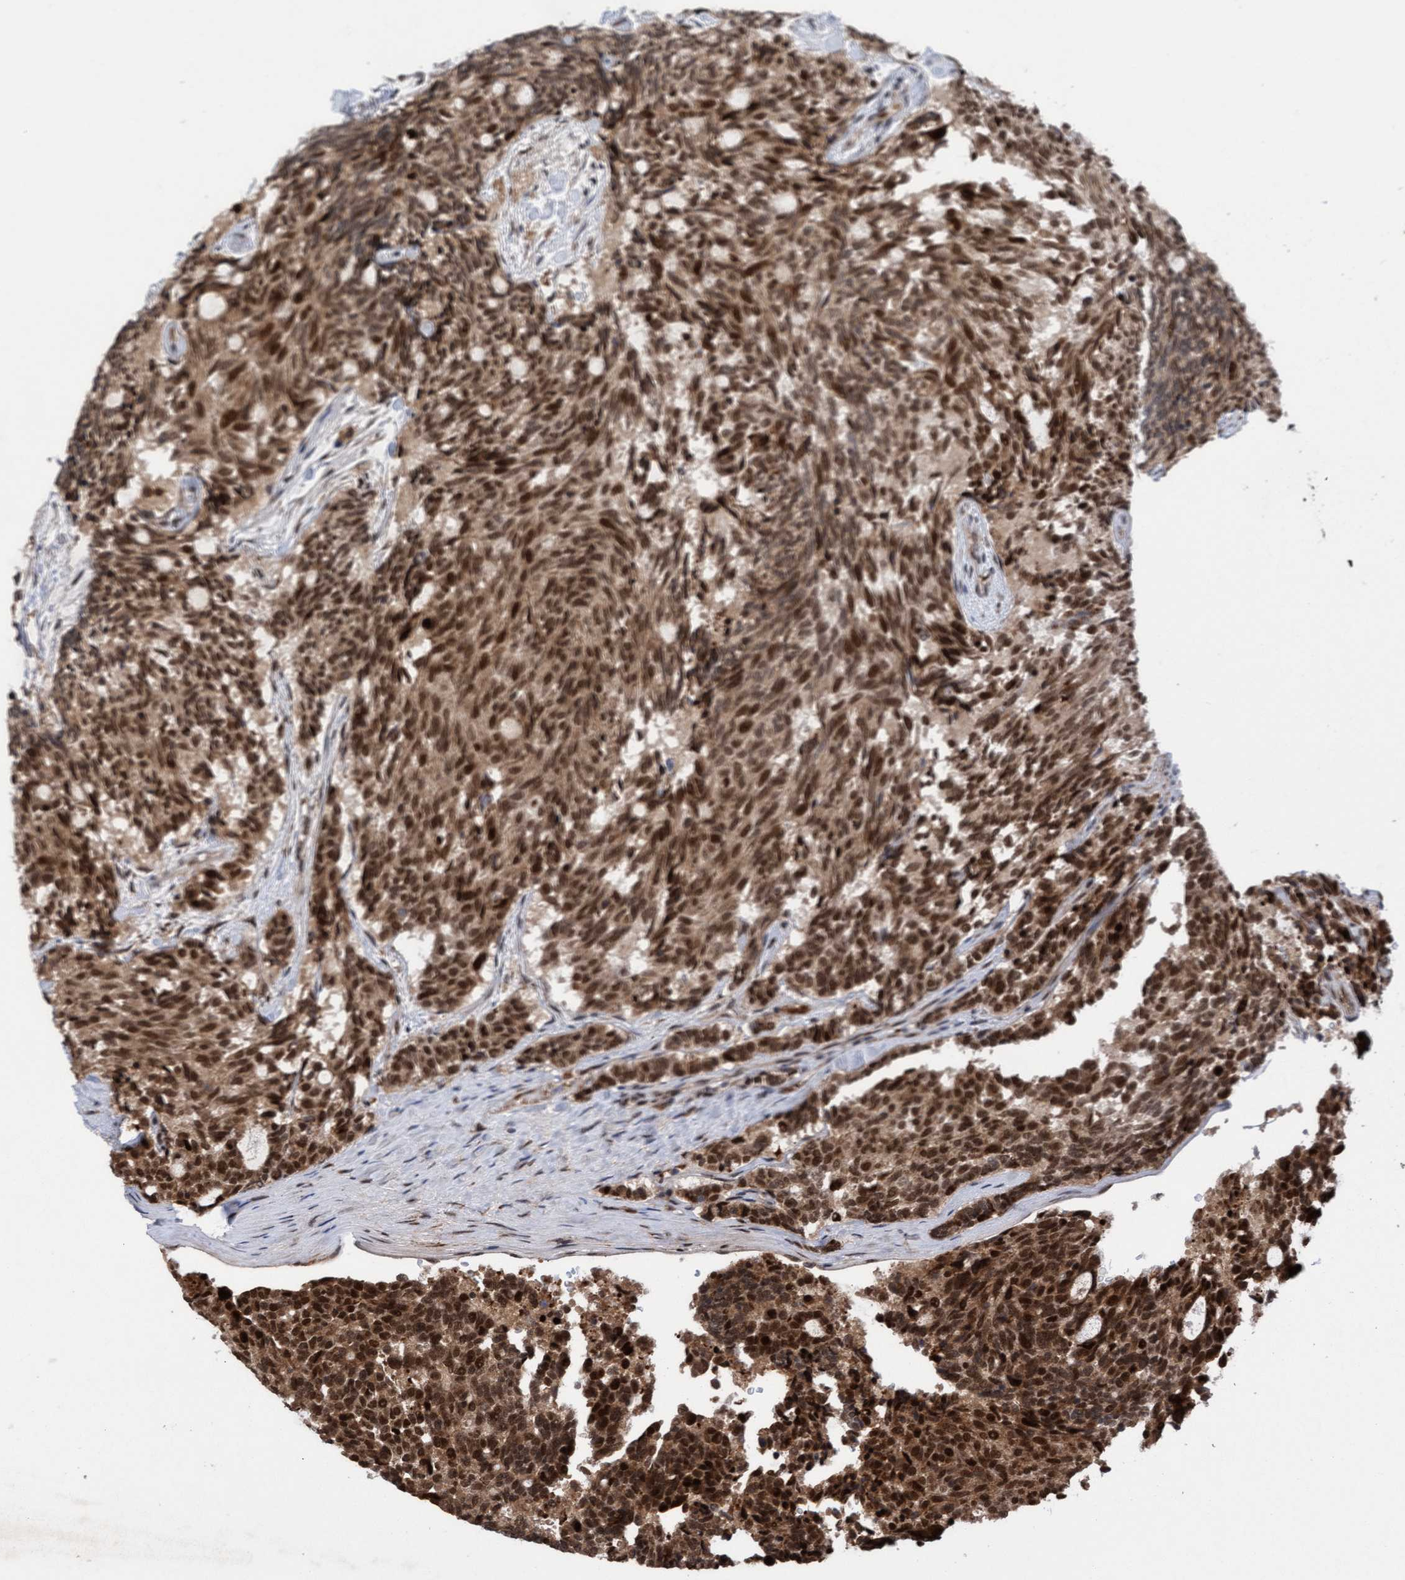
{"staining": {"intensity": "strong", "quantity": ">75%", "location": "cytoplasmic/membranous,nuclear"}, "tissue": "carcinoid", "cell_type": "Tumor cells", "image_type": "cancer", "snomed": [{"axis": "morphology", "description": "Carcinoid, malignant, NOS"}, {"axis": "topography", "description": "Pancreas"}], "caption": "Brown immunohistochemical staining in carcinoid (malignant) displays strong cytoplasmic/membranous and nuclear expression in about >75% of tumor cells.", "gene": "TANC2", "patient": {"sex": "female", "age": 54}}